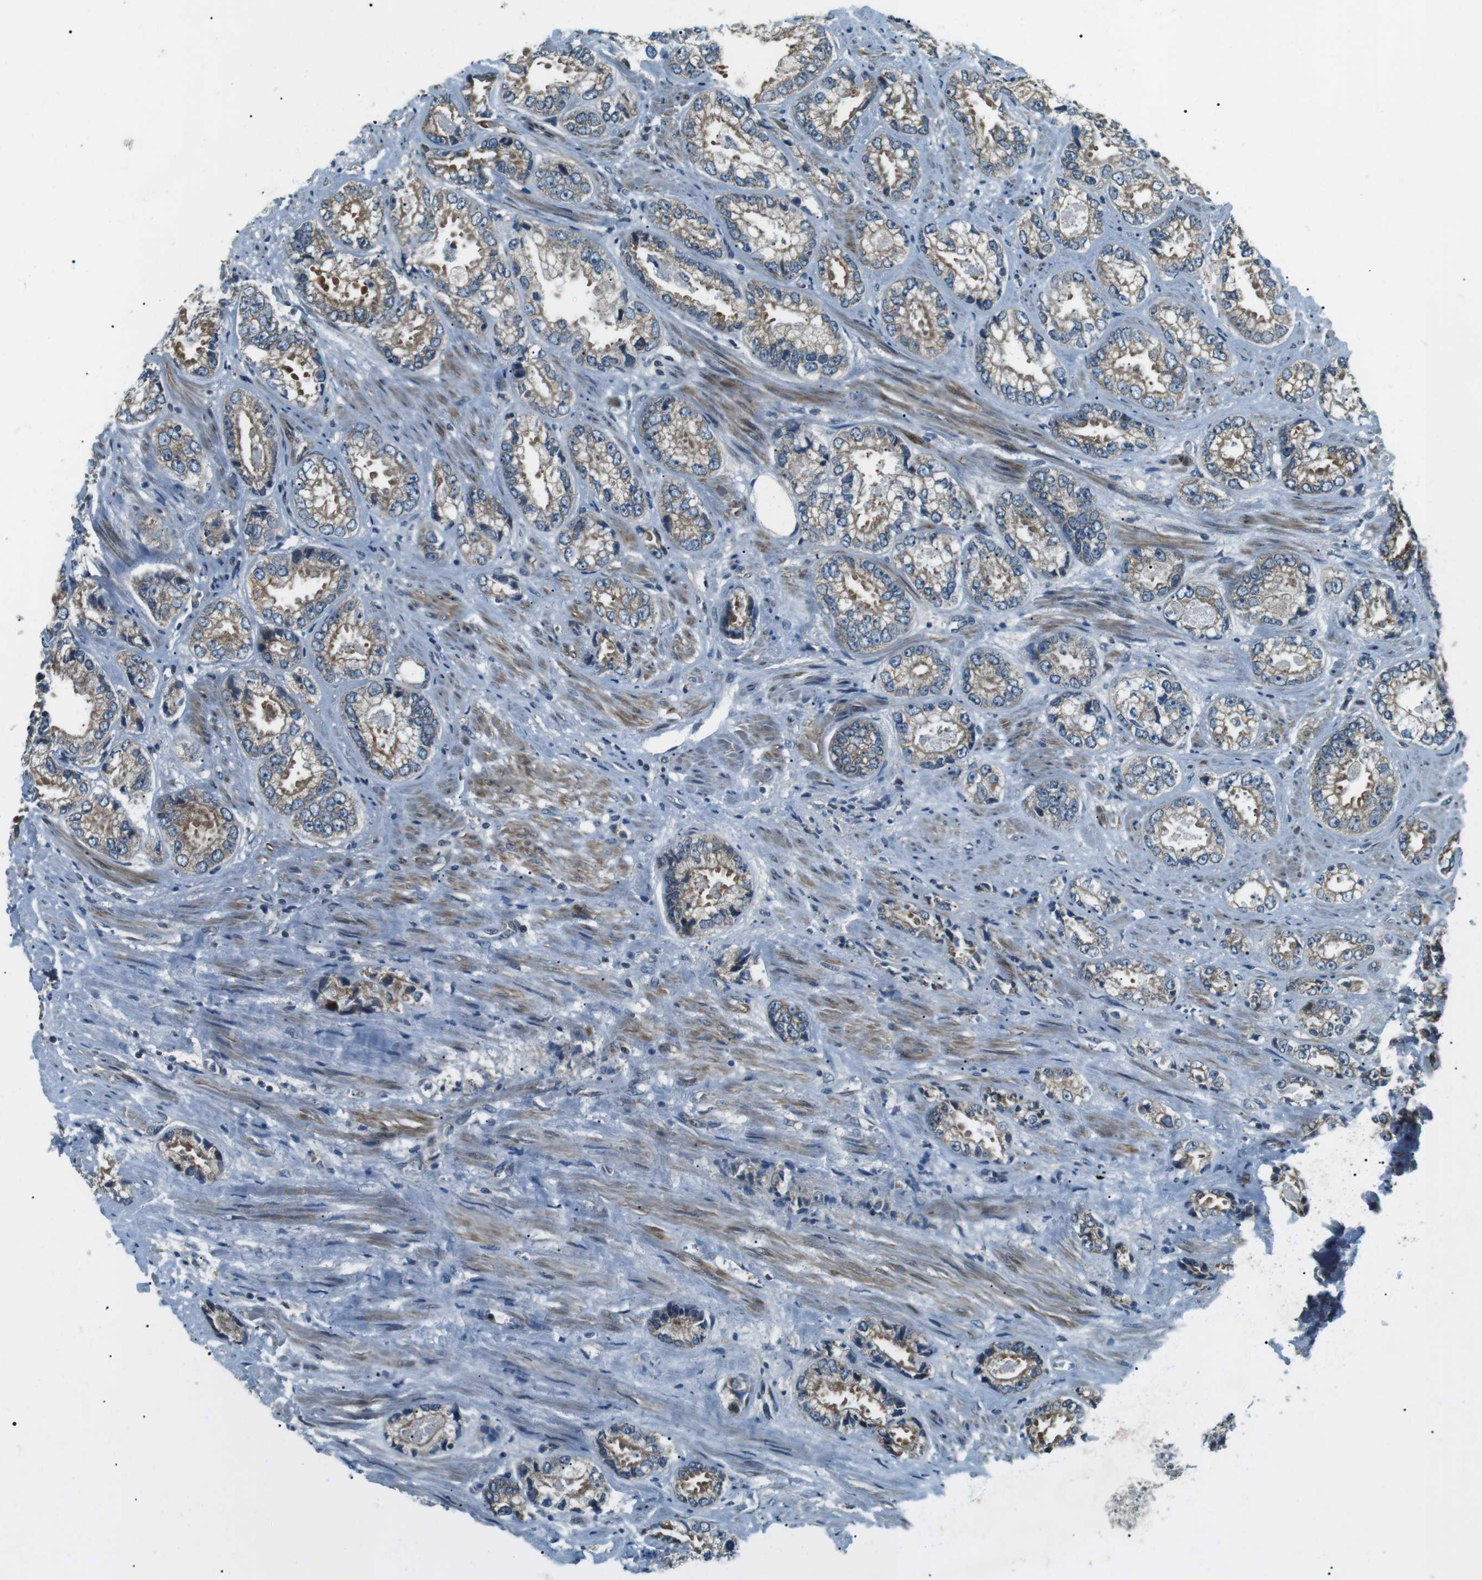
{"staining": {"intensity": "moderate", "quantity": ">75%", "location": "cytoplasmic/membranous"}, "tissue": "prostate cancer", "cell_type": "Tumor cells", "image_type": "cancer", "snomed": [{"axis": "morphology", "description": "Adenocarcinoma, High grade"}, {"axis": "topography", "description": "Prostate"}], "caption": "The image demonstrates immunohistochemical staining of prostate cancer. There is moderate cytoplasmic/membranous staining is seen in about >75% of tumor cells. Using DAB (3,3'-diaminobenzidine) (brown) and hematoxylin (blue) stains, captured at high magnification using brightfield microscopy.", "gene": "TMEM74", "patient": {"sex": "male", "age": 61}}